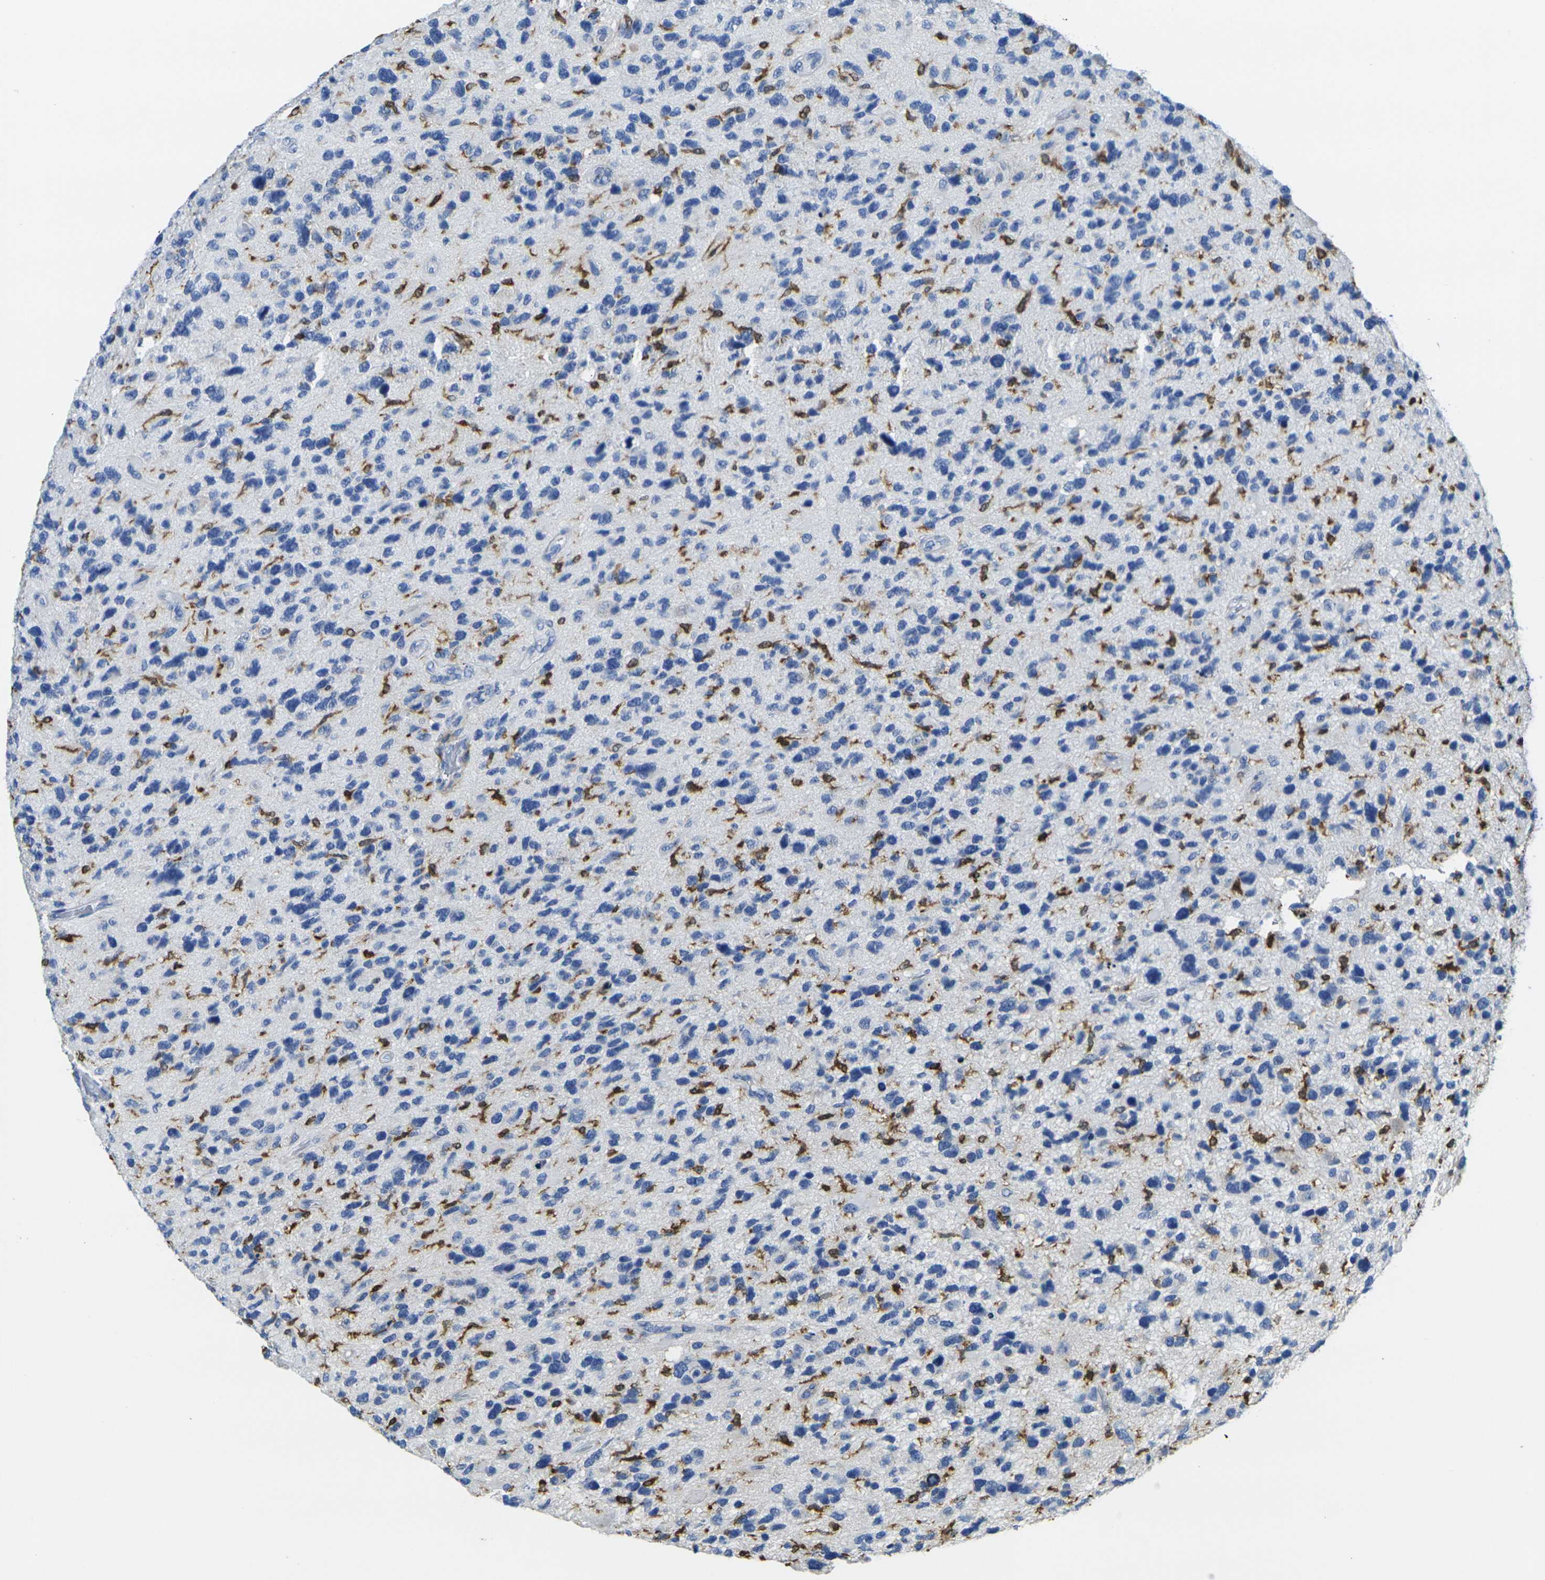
{"staining": {"intensity": "negative", "quantity": "none", "location": "none"}, "tissue": "glioma", "cell_type": "Tumor cells", "image_type": "cancer", "snomed": [{"axis": "morphology", "description": "Glioma, malignant, High grade"}, {"axis": "topography", "description": "Brain"}], "caption": "Photomicrograph shows no significant protein expression in tumor cells of high-grade glioma (malignant).", "gene": "S100A9", "patient": {"sex": "female", "age": 58}}